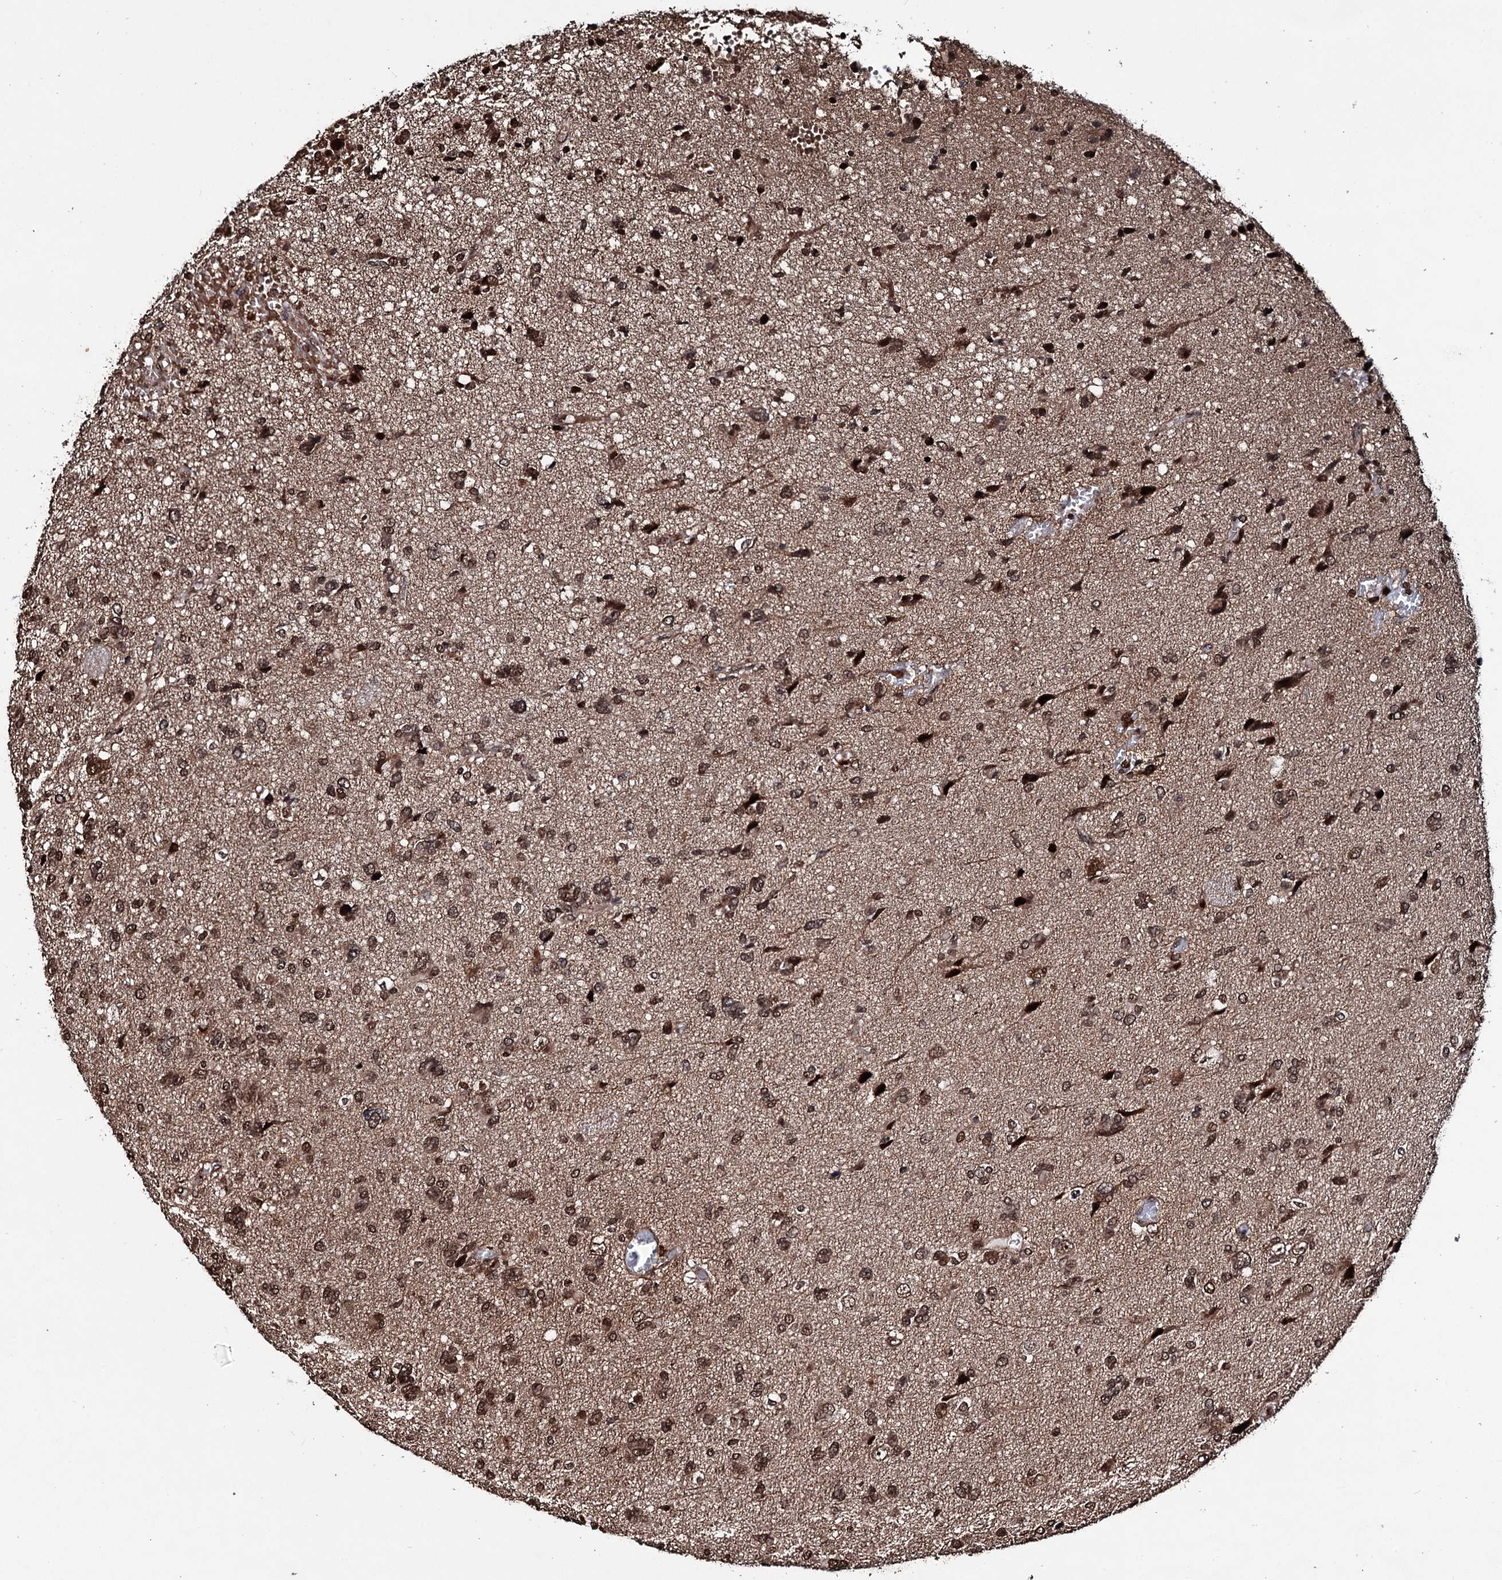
{"staining": {"intensity": "moderate", "quantity": ">75%", "location": "cytoplasmic/membranous,nuclear"}, "tissue": "glioma", "cell_type": "Tumor cells", "image_type": "cancer", "snomed": [{"axis": "morphology", "description": "Glioma, malignant, High grade"}, {"axis": "topography", "description": "Brain"}], "caption": "IHC micrograph of neoplastic tissue: human malignant glioma (high-grade) stained using immunohistochemistry shows medium levels of moderate protein expression localized specifically in the cytoplasmic/membranous and nuclear of tumor cells, appearing as a cytoplasmic/membranous and nuclear brown color.", "gene": "EYA4", "patient": {"sex": "female", "age": 59}}